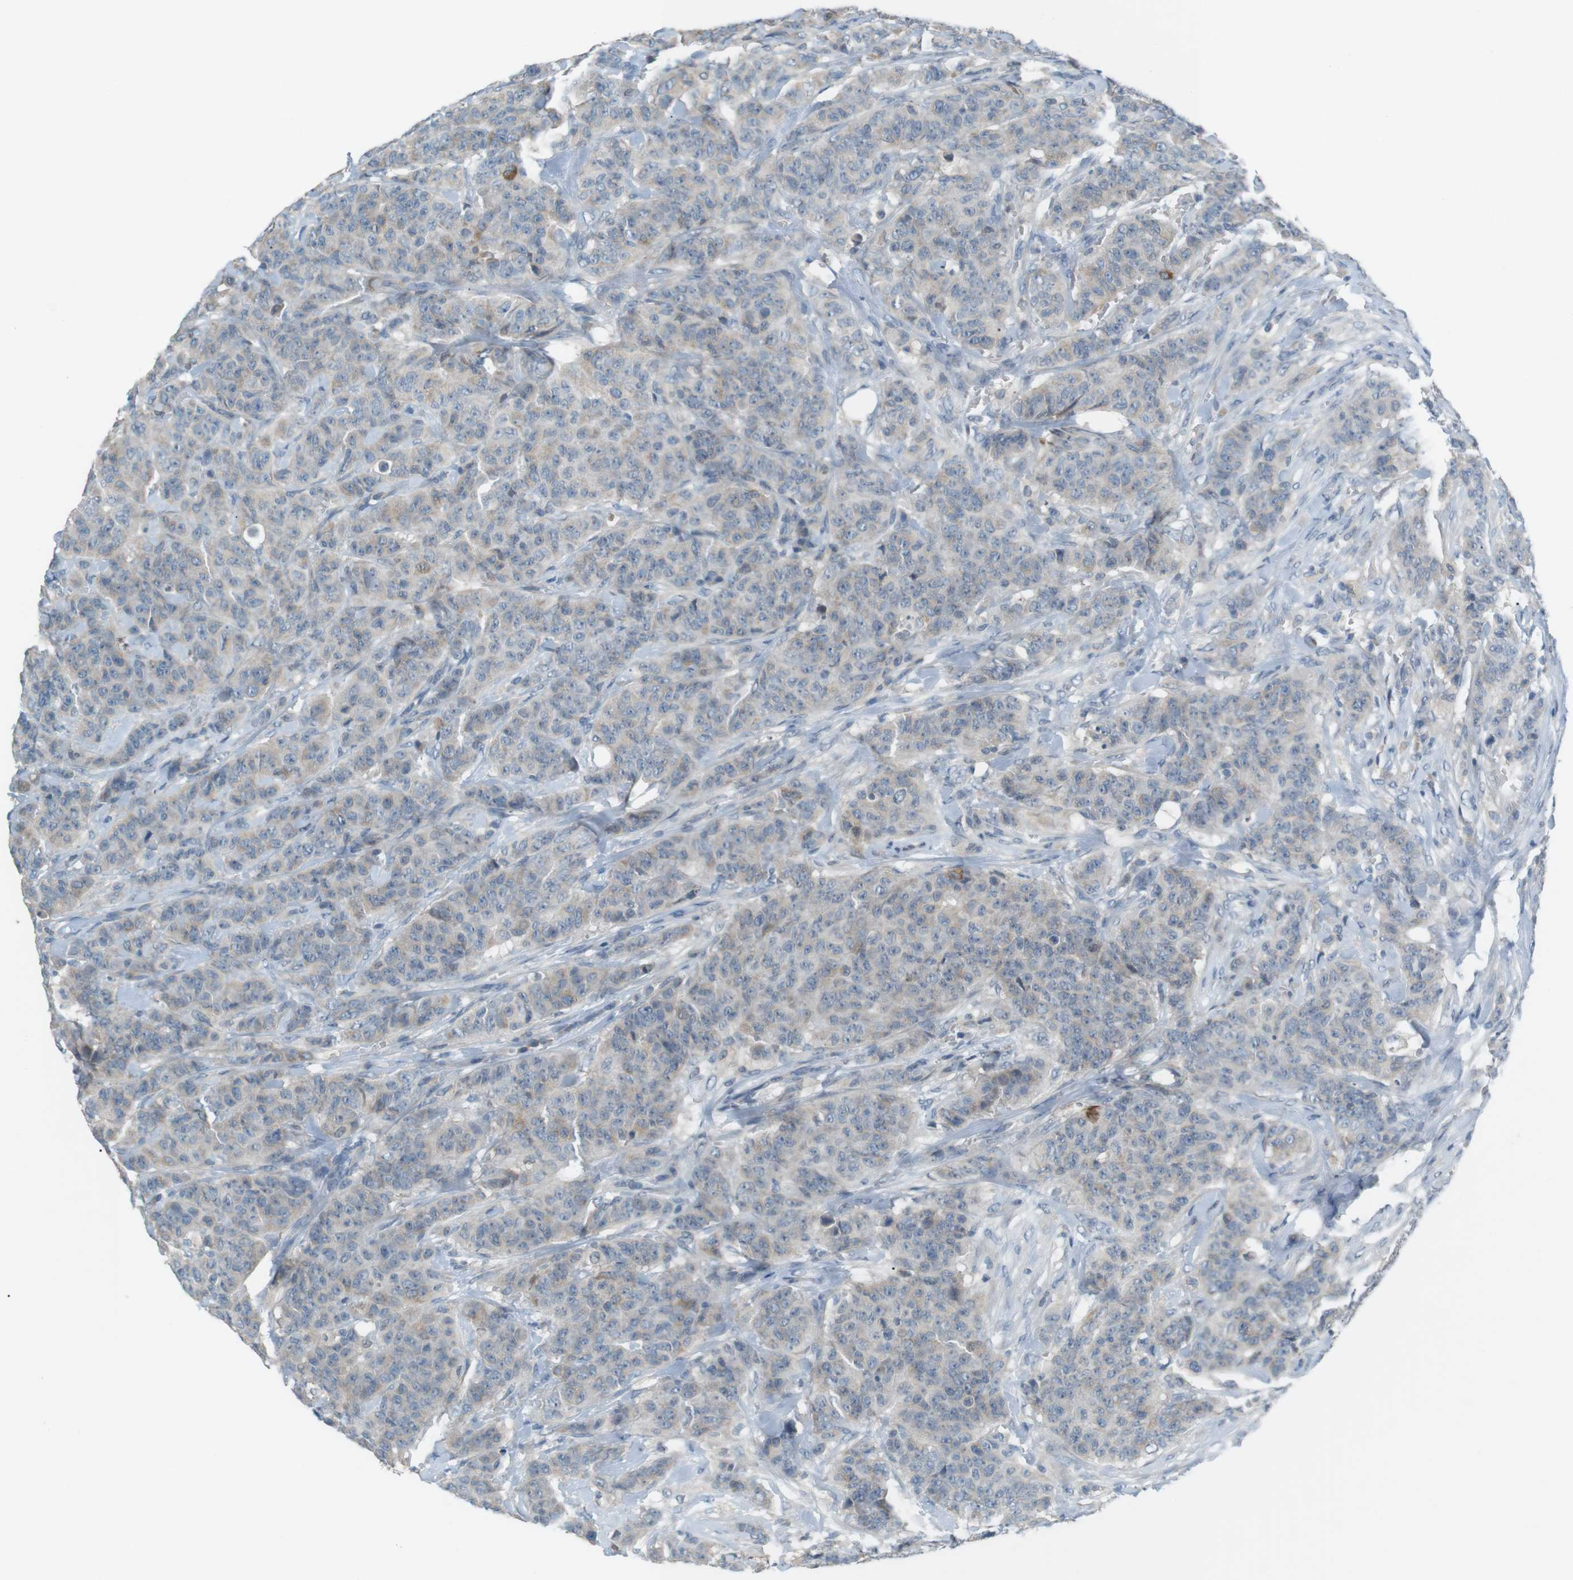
{"staining": {"intensity": "weak", "quantity": "25%-75%", "location": "cytoplasmic/membranous"}, "tissue": "breast cancer", "cell_type": "Tumor cells", "image_type": "cancer", "snomed": [{"axis": "morphology", "description": "Normal tissue, NOS"}, {"axis": "morphology", "description": "Duct carcinoma"}, {"axis": "topography", "description": "Breast"}], "caption": "Brown immunohistochemical staining in human breast invasive ductal carcinoma shows weak cytoplasmic/membranous positivity in about 25%-75% of tumor cells. Nuclei are stained in blue.", "gene": "RTN3", "patient": {"sex": "female", "age": 40}}